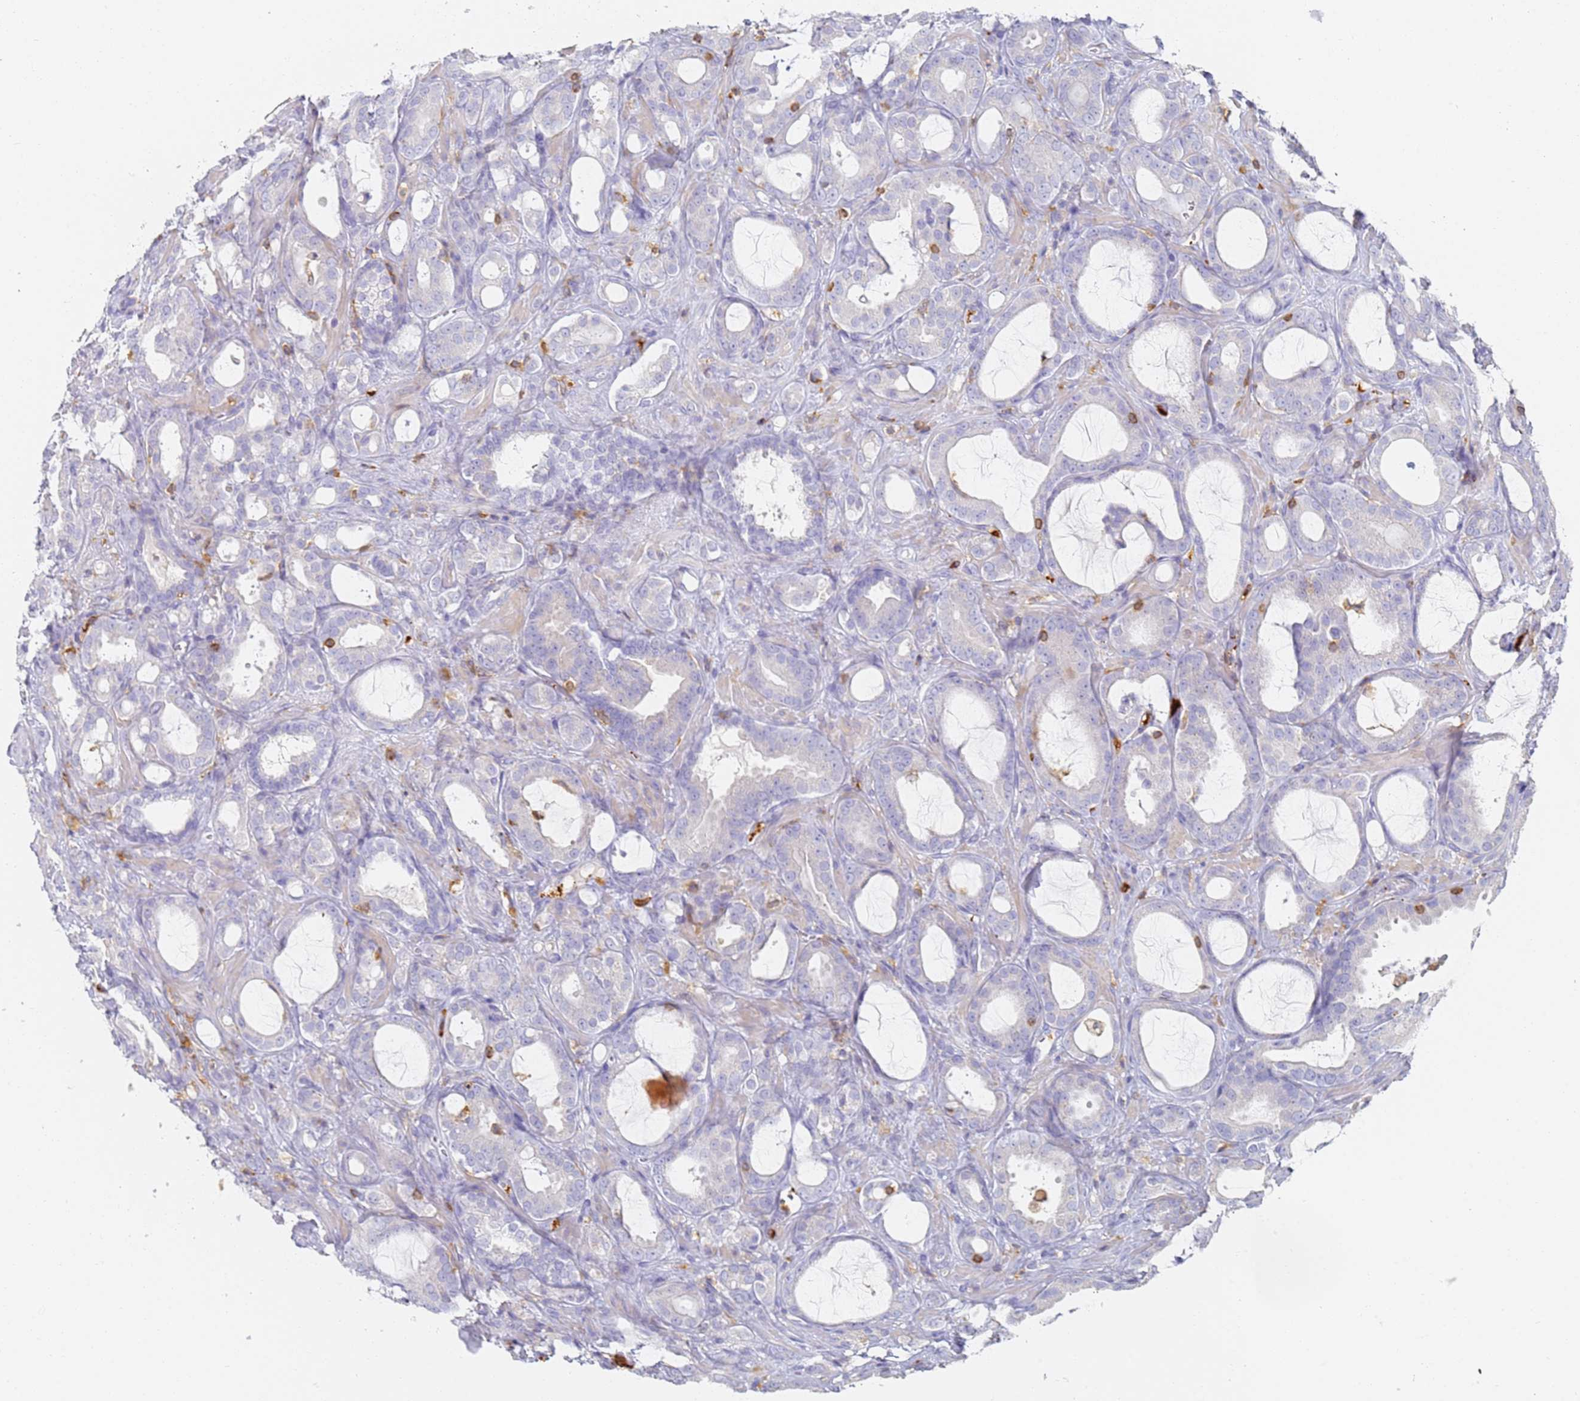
{"staining": {"intensity": "negative", "quantity": "none", "location": "none"}, "tissue": "prostate cancer", "cell_type": "Tumor cells", "image_type": "cancer", "snomed": [{"axis": "morphology", "description": "Adenocarcinoma, High grade"}, {"axis": "topography", "description": "Prostate"}], "caption": "There is no significant expression in tumor cells of prostate high-grade adenocarcinoma.", "gene": "BIN2", "patient": {"sex": "male", "age": 72}}